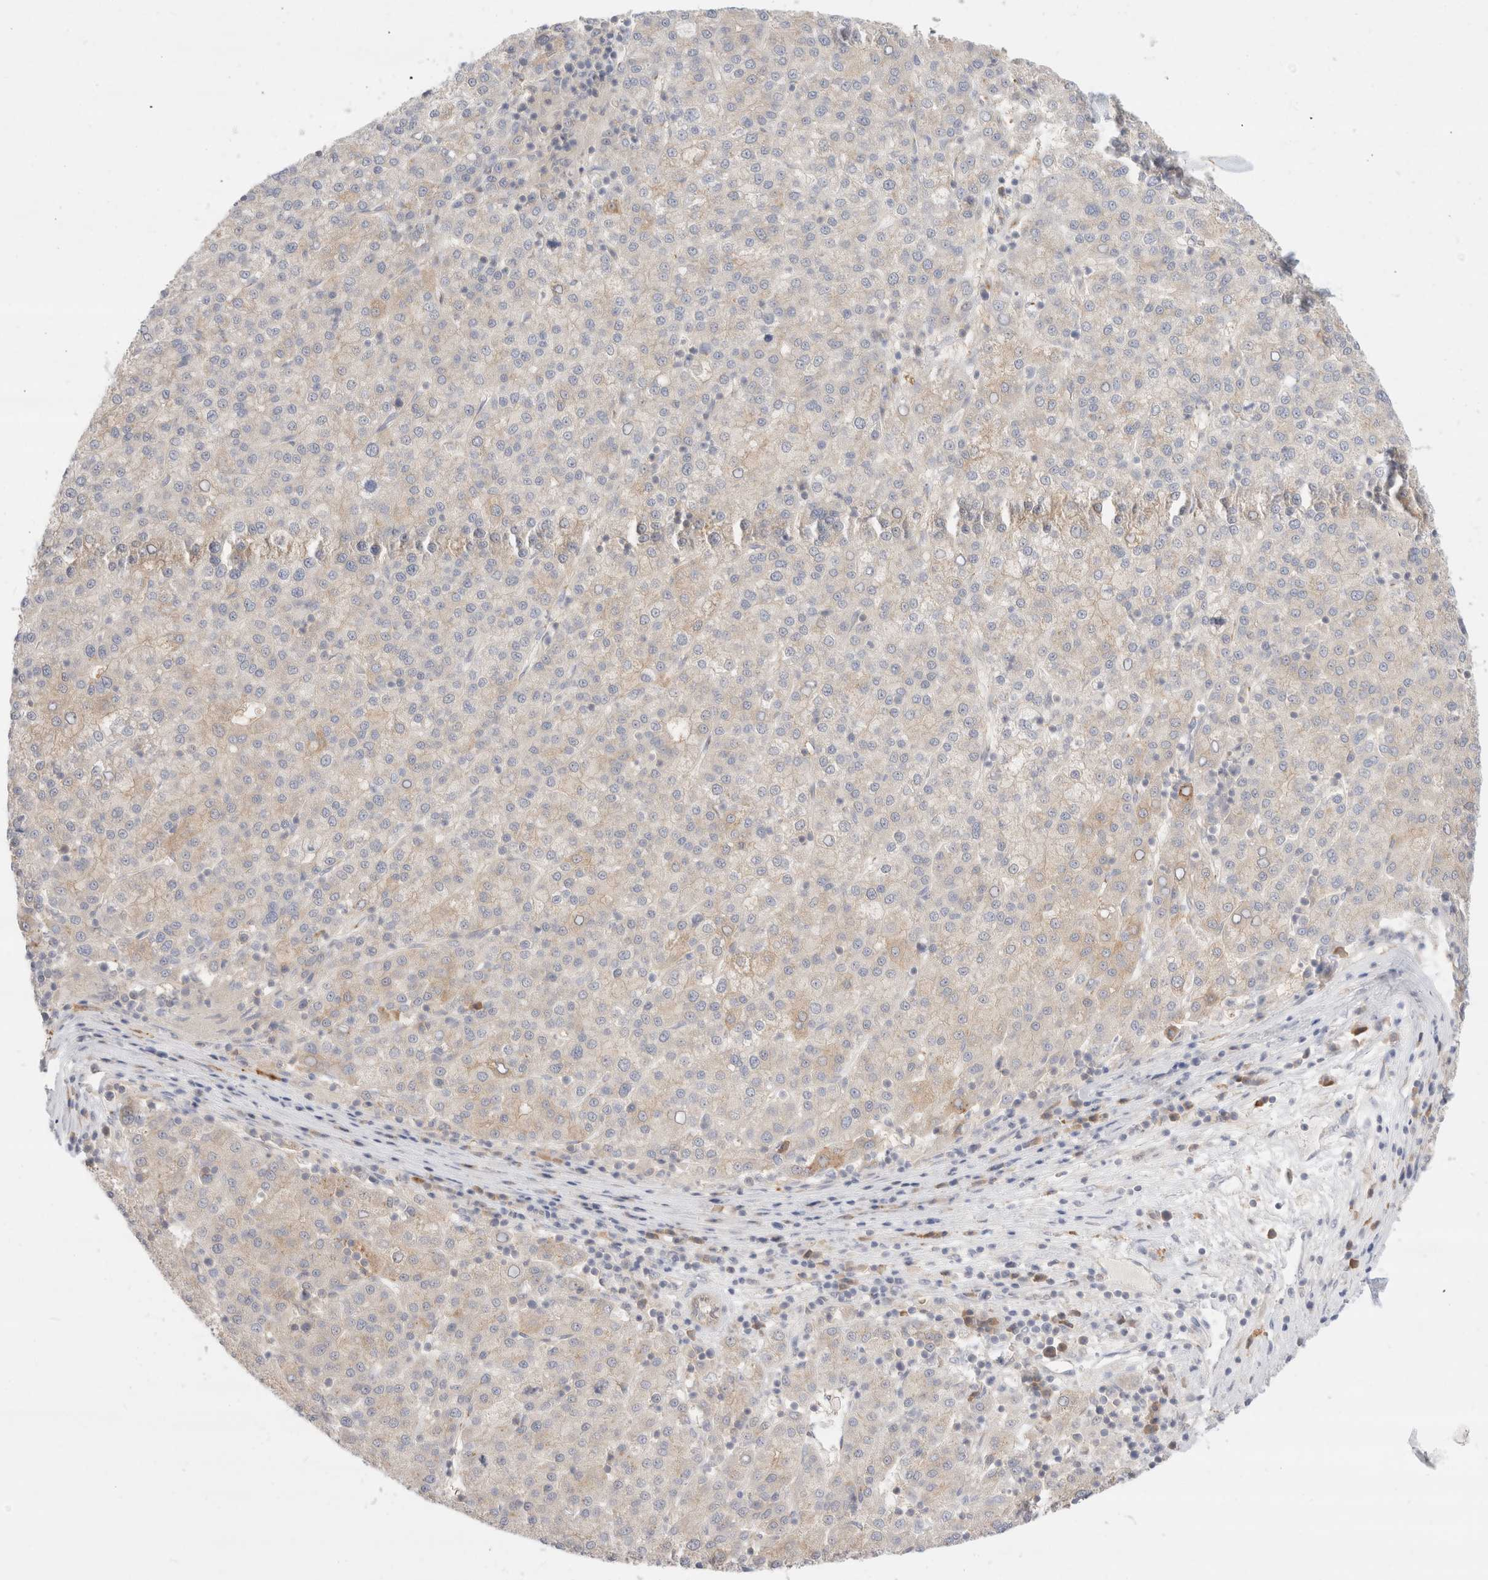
{"staining": {"intensity": "weak", "quantity": "<25%", "location": "cytoplasmic/membranous"}, "tissue": "liver cancer", "cell_type": "Tumor cells", "image_type": "cancer", "snomed": [{"axis": "morphology", "description": "Carcinoma, Hepatocellular, NOS"}, {"axis": "topography", "description": "Liver"}], "caption": "DAB immunohistochemical staining of human liver cancer (hepatocellular carcinoma) exhibits no significant expression in tumor cells. Brightfield microscopy of IHC stained with DAB (brown) and hematoxylin (blue), captured at high magnification.", "gene": "EFCAB13", "patient": {"sex": "female", "age": 58}}